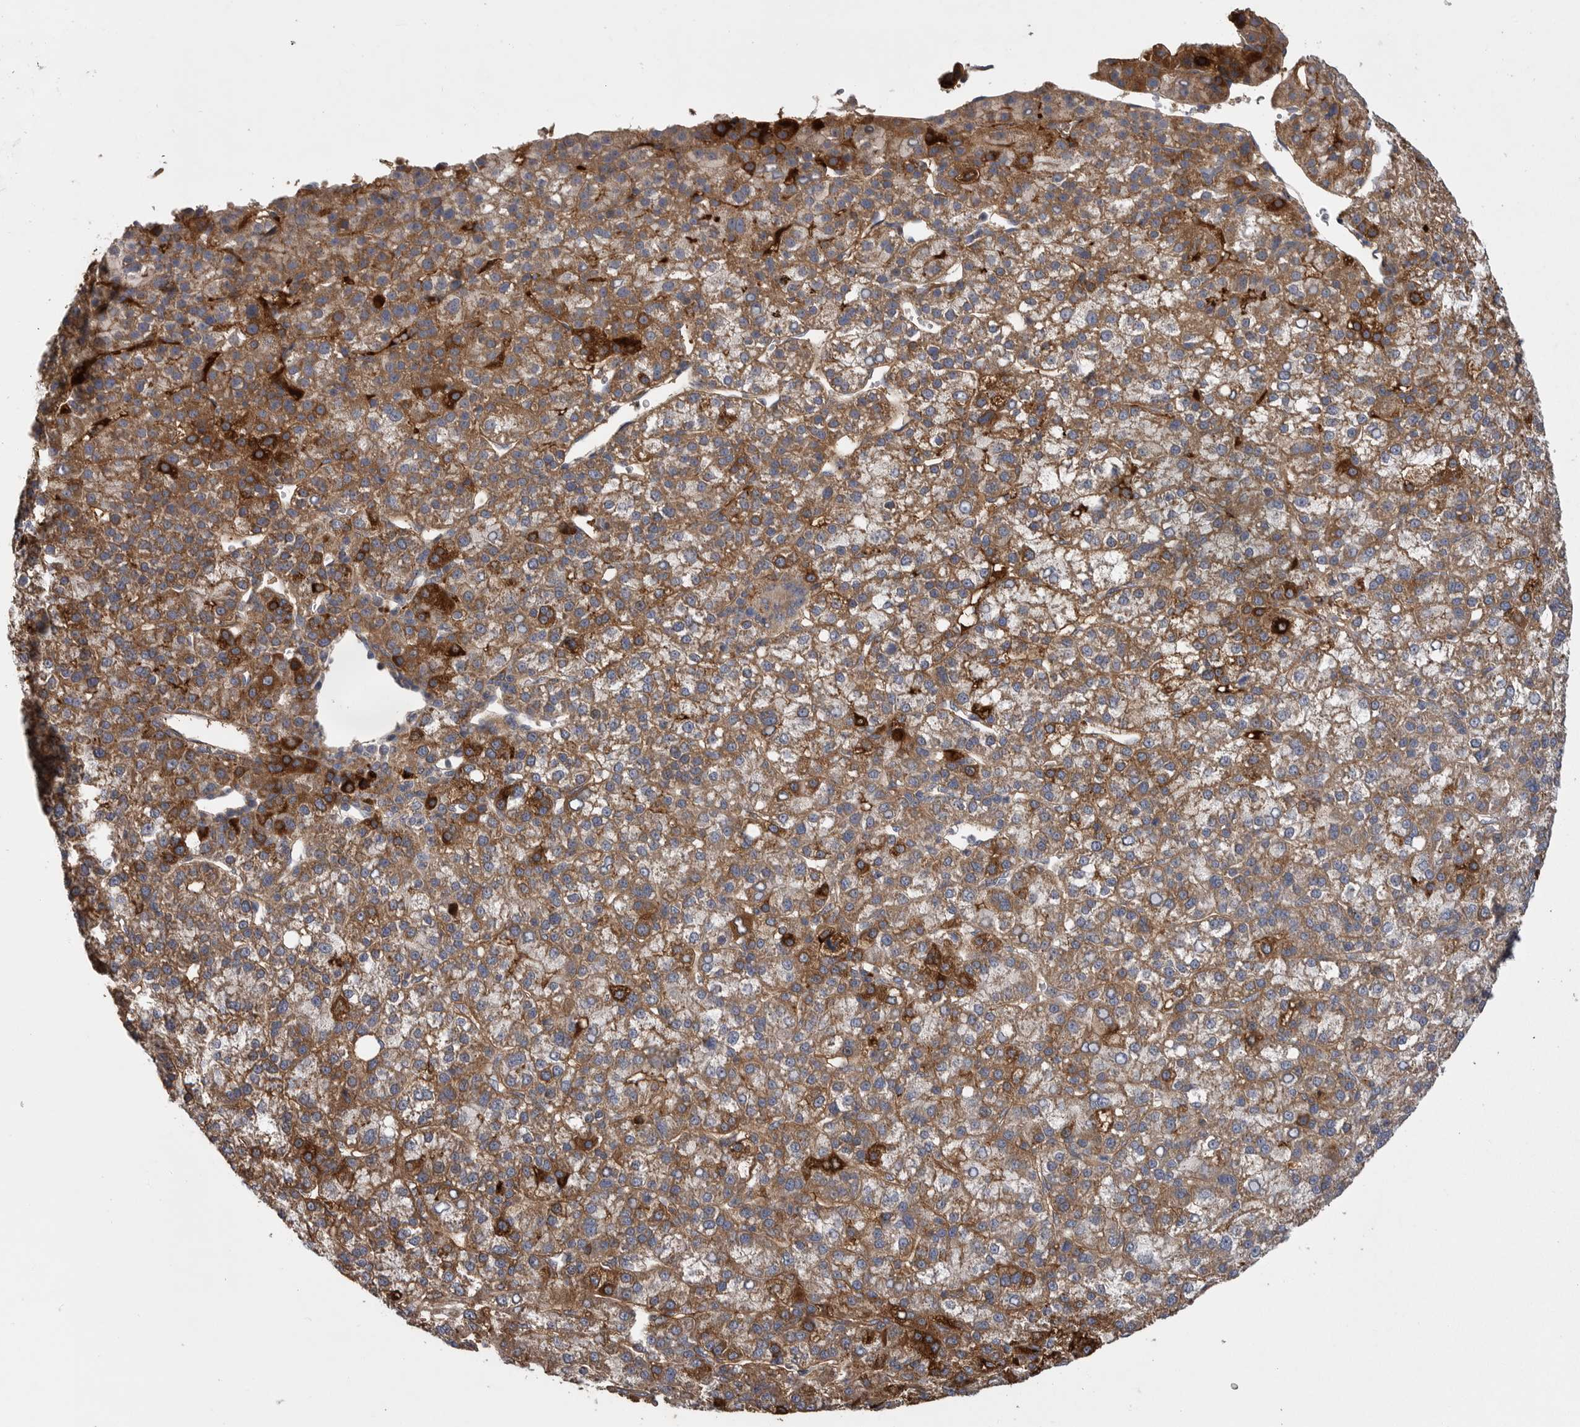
{"staining": {"intensity": "strong", "quantity": ">75%", "location": "cytoplasmic/membranous"}, "tissue": "liver cancer", "cell_type": "Tumor cells", "image_type": "cancer", "snomed": [{"axis": "morphology", "description": "Carcinoma, Hepatocellular, NOS"}, {"axis": "topography", "description": "Liver"}], "caption": "DAB immunohistochemical staining of liver hepatocellular carcinoma reveals strong cytoplasmic/membranous protein staining in approximately >75% of tumor cells.", "gene": "CRP", "patient": {"sex": "female", "age": 58}}